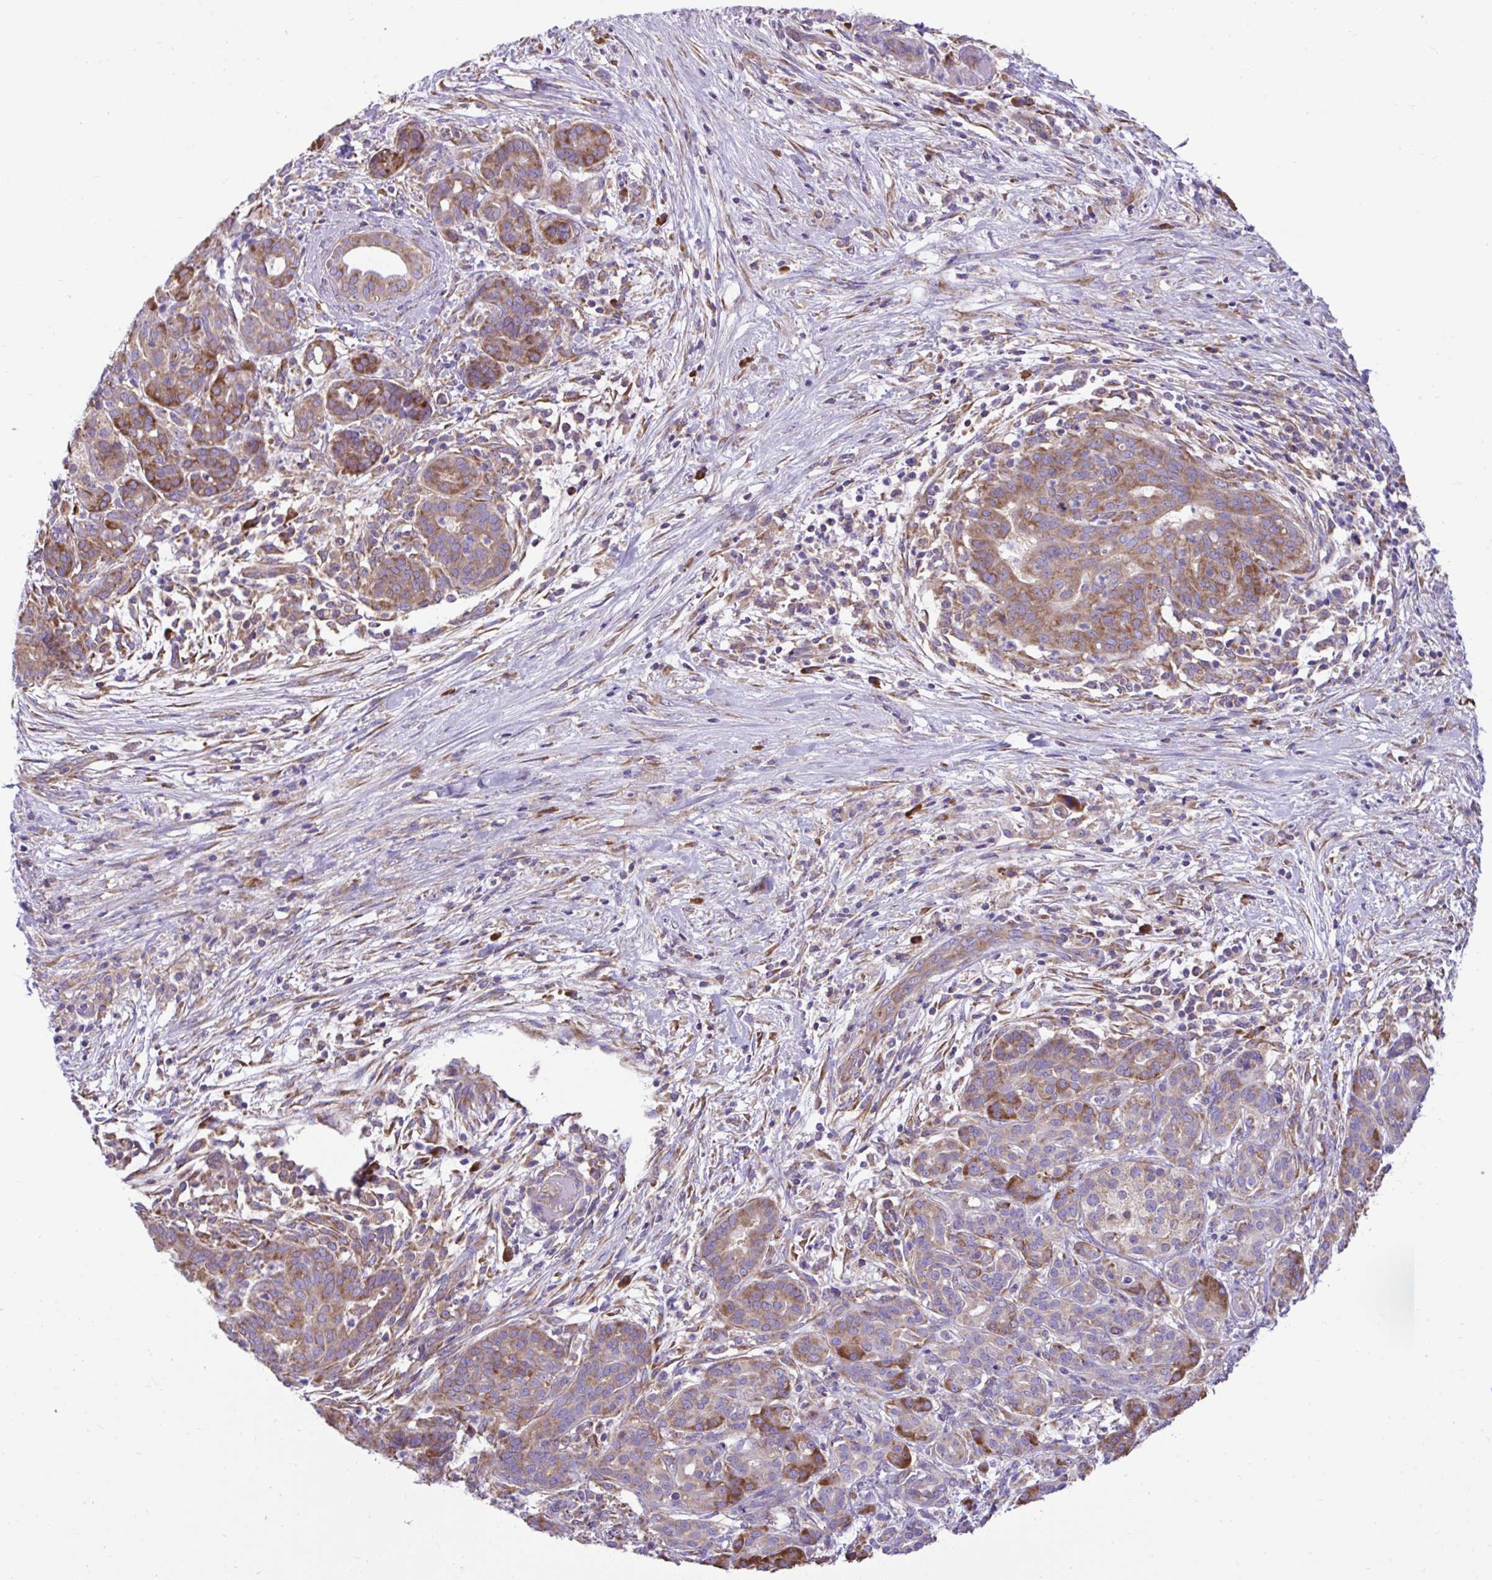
{"staining": {"intensity": "moderate", "quantity": "25%-75%", "location": "cytoplasmic/membranous"}, "tissue": "pancreatic cancer", "cell_type": "Tumor cells", "image_type": "cancer", "snomed": [{"axis": "morphology", "description": "Adenocarcinoma, NOS"}, {"axis": "topography", "description": "Pancreas"}], "caption": "IHC of pancreatic adenocarcinoma exhibits medium levels of moderate cytoplasmic/membranous positivity in about 25%-75% of tumor cells.", "gene": "RPL7", "patient": {"sex": "male", "age": 44}}